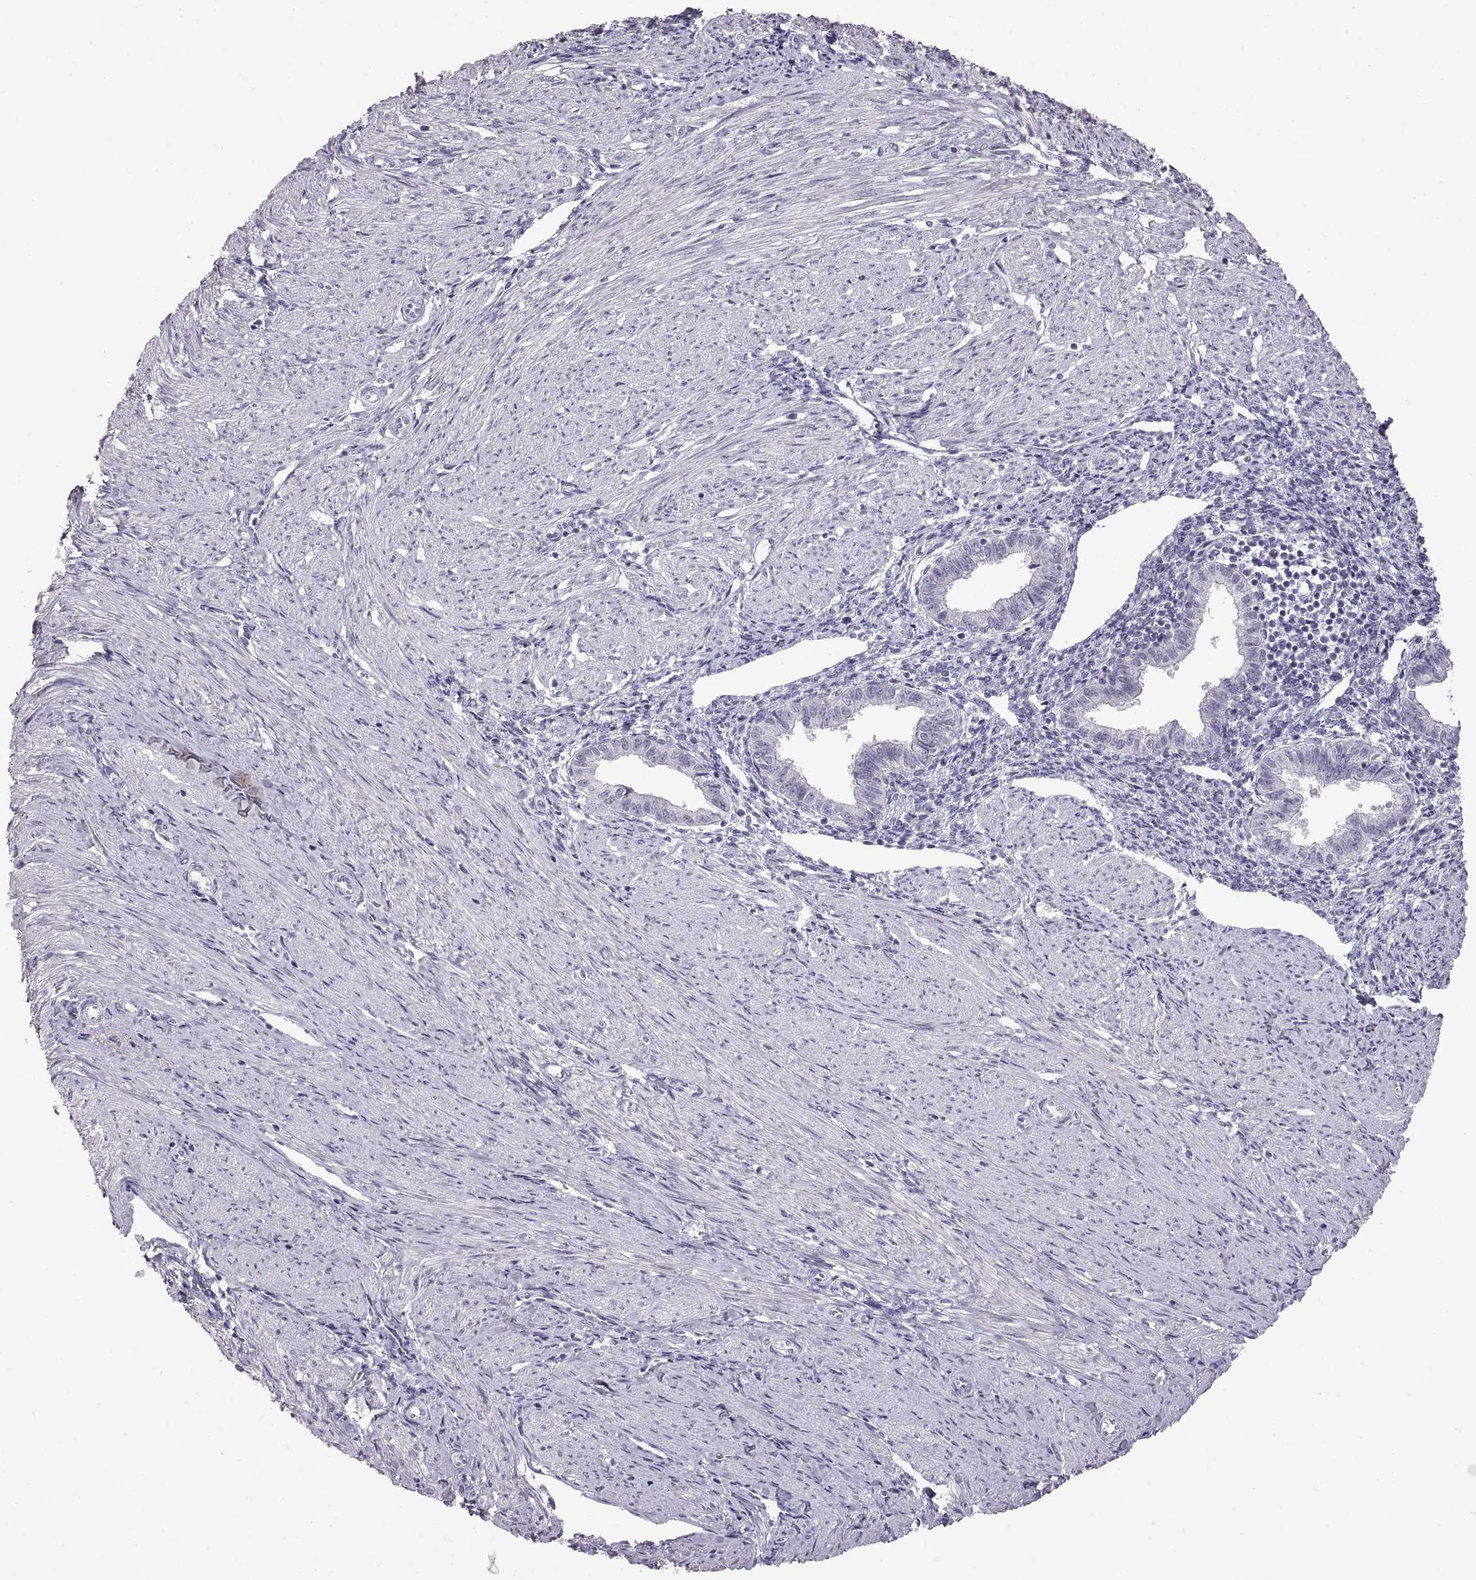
{"staining": {"intensity": "negative", "quantity": "none", "location": "none"}, "tissue": "endometrium", "cell_type": "Cells in endometrial stroma", "image_type": "normal", "snomed": [{"axis": "morphology", "description": "Normal tissue, NOS"}, {"axis": "topography", "description": "Endometrium"}], "caption": "Histopathology image shows no protein positivity in cells in endometrial stroma of normal endometrium.", "gene": "FAM170A", "patient": {"sex": "female", "age": 37}}